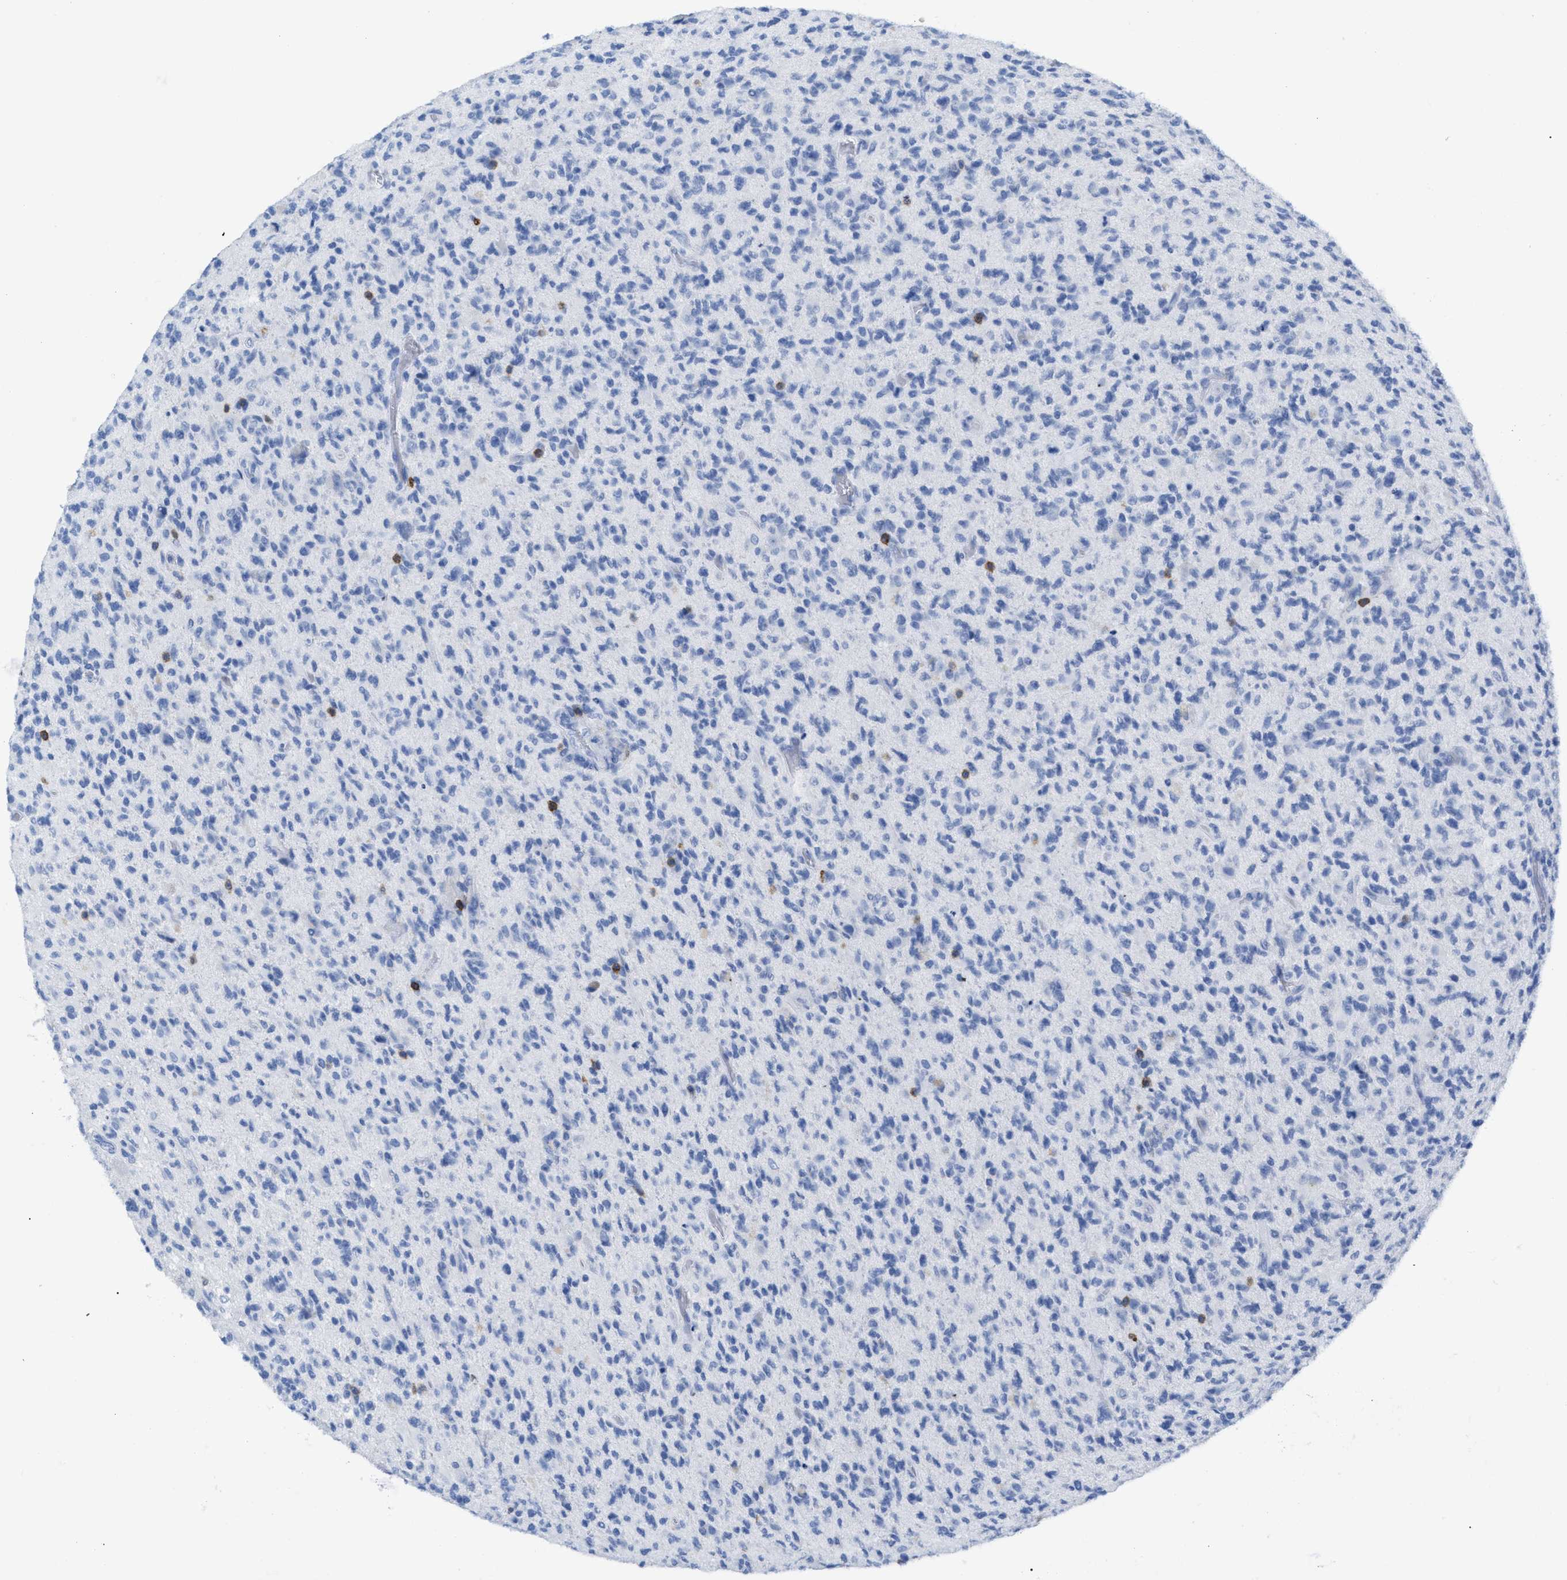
{"staining": {"intensity": "negative", "quantity": "none", "location": "none"}, "tissue": "glioma", "cell_type": "Tumor cells", "image_type": "cancer", "snomed": [{"axis": "morphology", "description": "Glioma, malignant, High grade"}, {"axis": "topography", "description": "Brain"}], "caption": "An IHC micrograph of glioma is shown. There is no staining in tumor cells of glioma. Brightfield microscopy of immunohistochemistry stained with DAB (3,3'-diaminobenzidine) (brown) and hematoxylin (blue), captured at high magnification.", "gene": "CD5", "patient": {"sex": "male", "age": 71}}